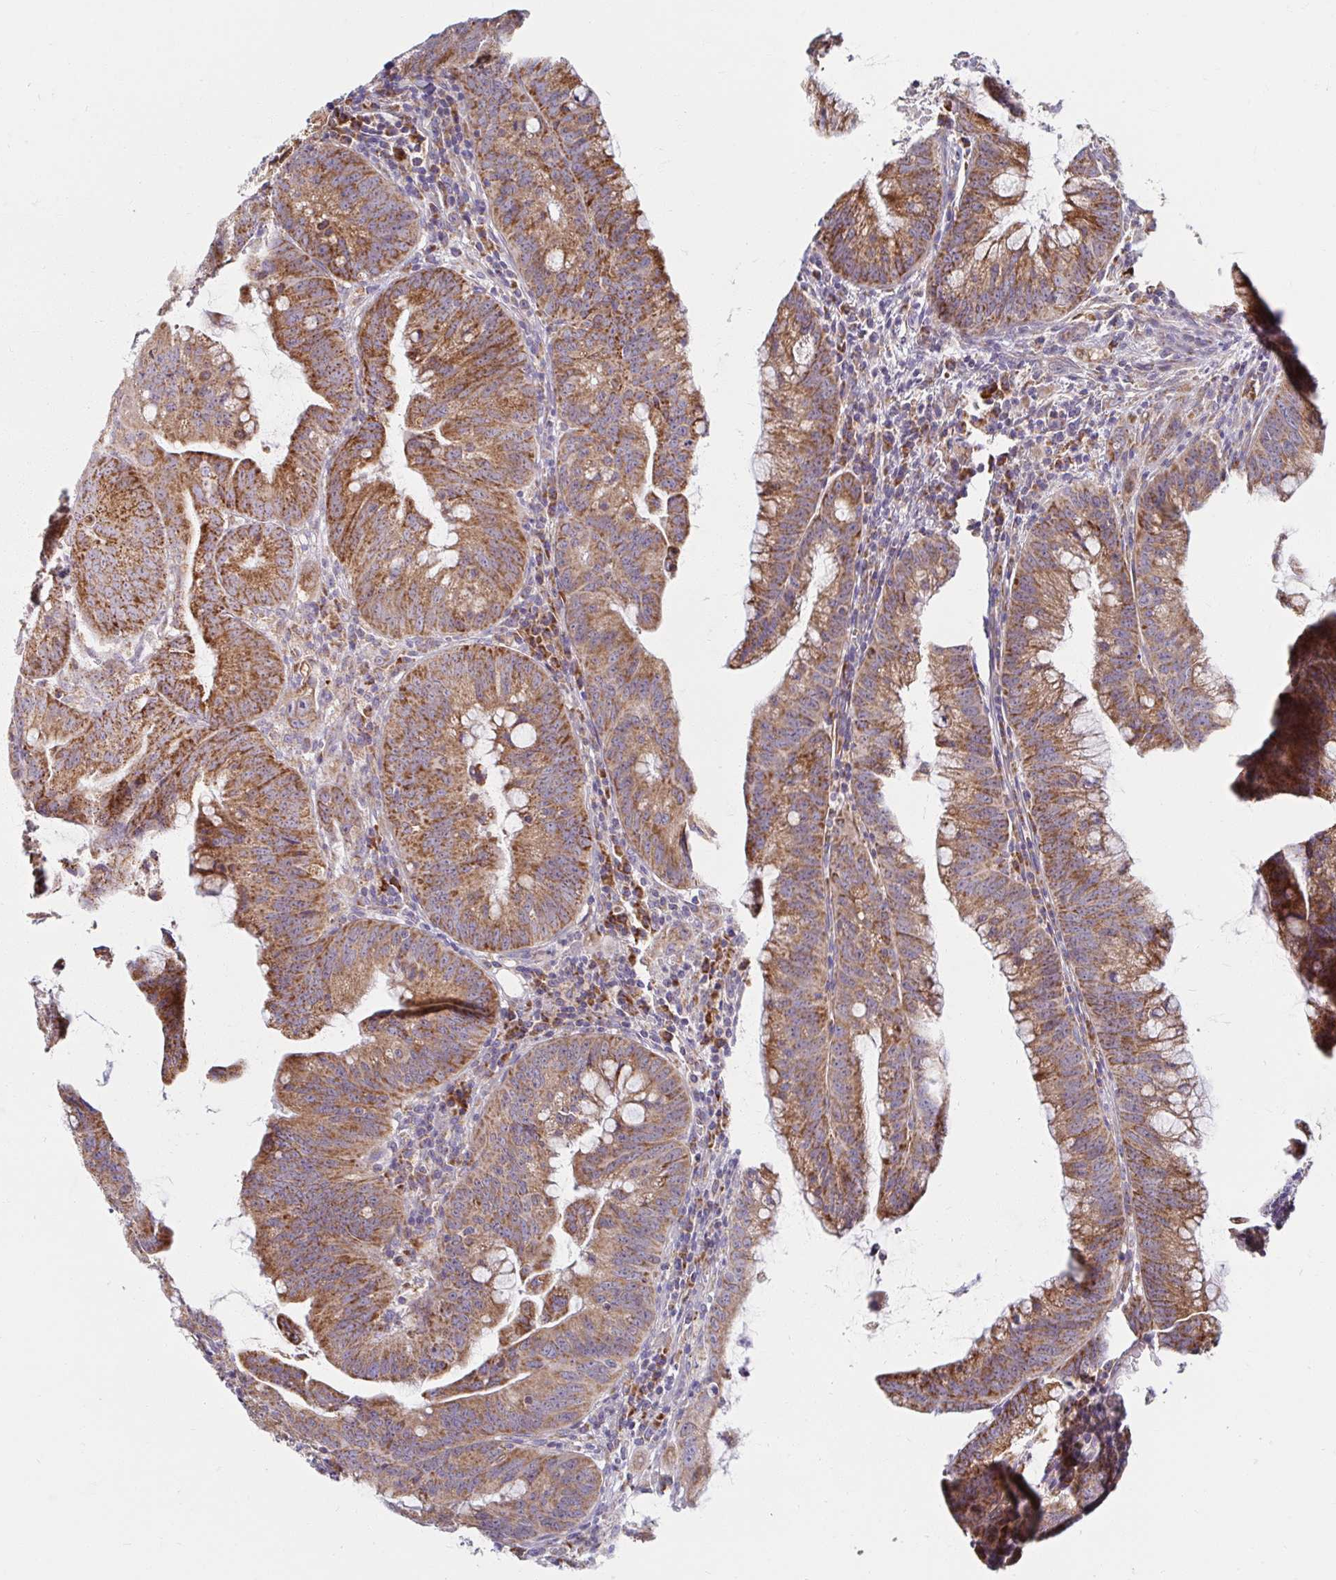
{"staining": {"intensity": "moderate", "quantity": ">75%", "location": "cytoplasmic/membranous"}, "tissue": "colorectal cancer", "cell_type": "Tumor cells", "image_type": "cancer", "snomed": [{"axis": "morphology", "description": "Adenocarcinoma, NOS"}, {"axis": "topography", "description": "Colon"}], "caption": "Colorectal cancer stained with a brown dye exhibits moderate cytoplasmic/membranous positive expression in about >75% of tumor cells.", "gene": "SKP2", "patient": {"sex": "male", "age": 62}}